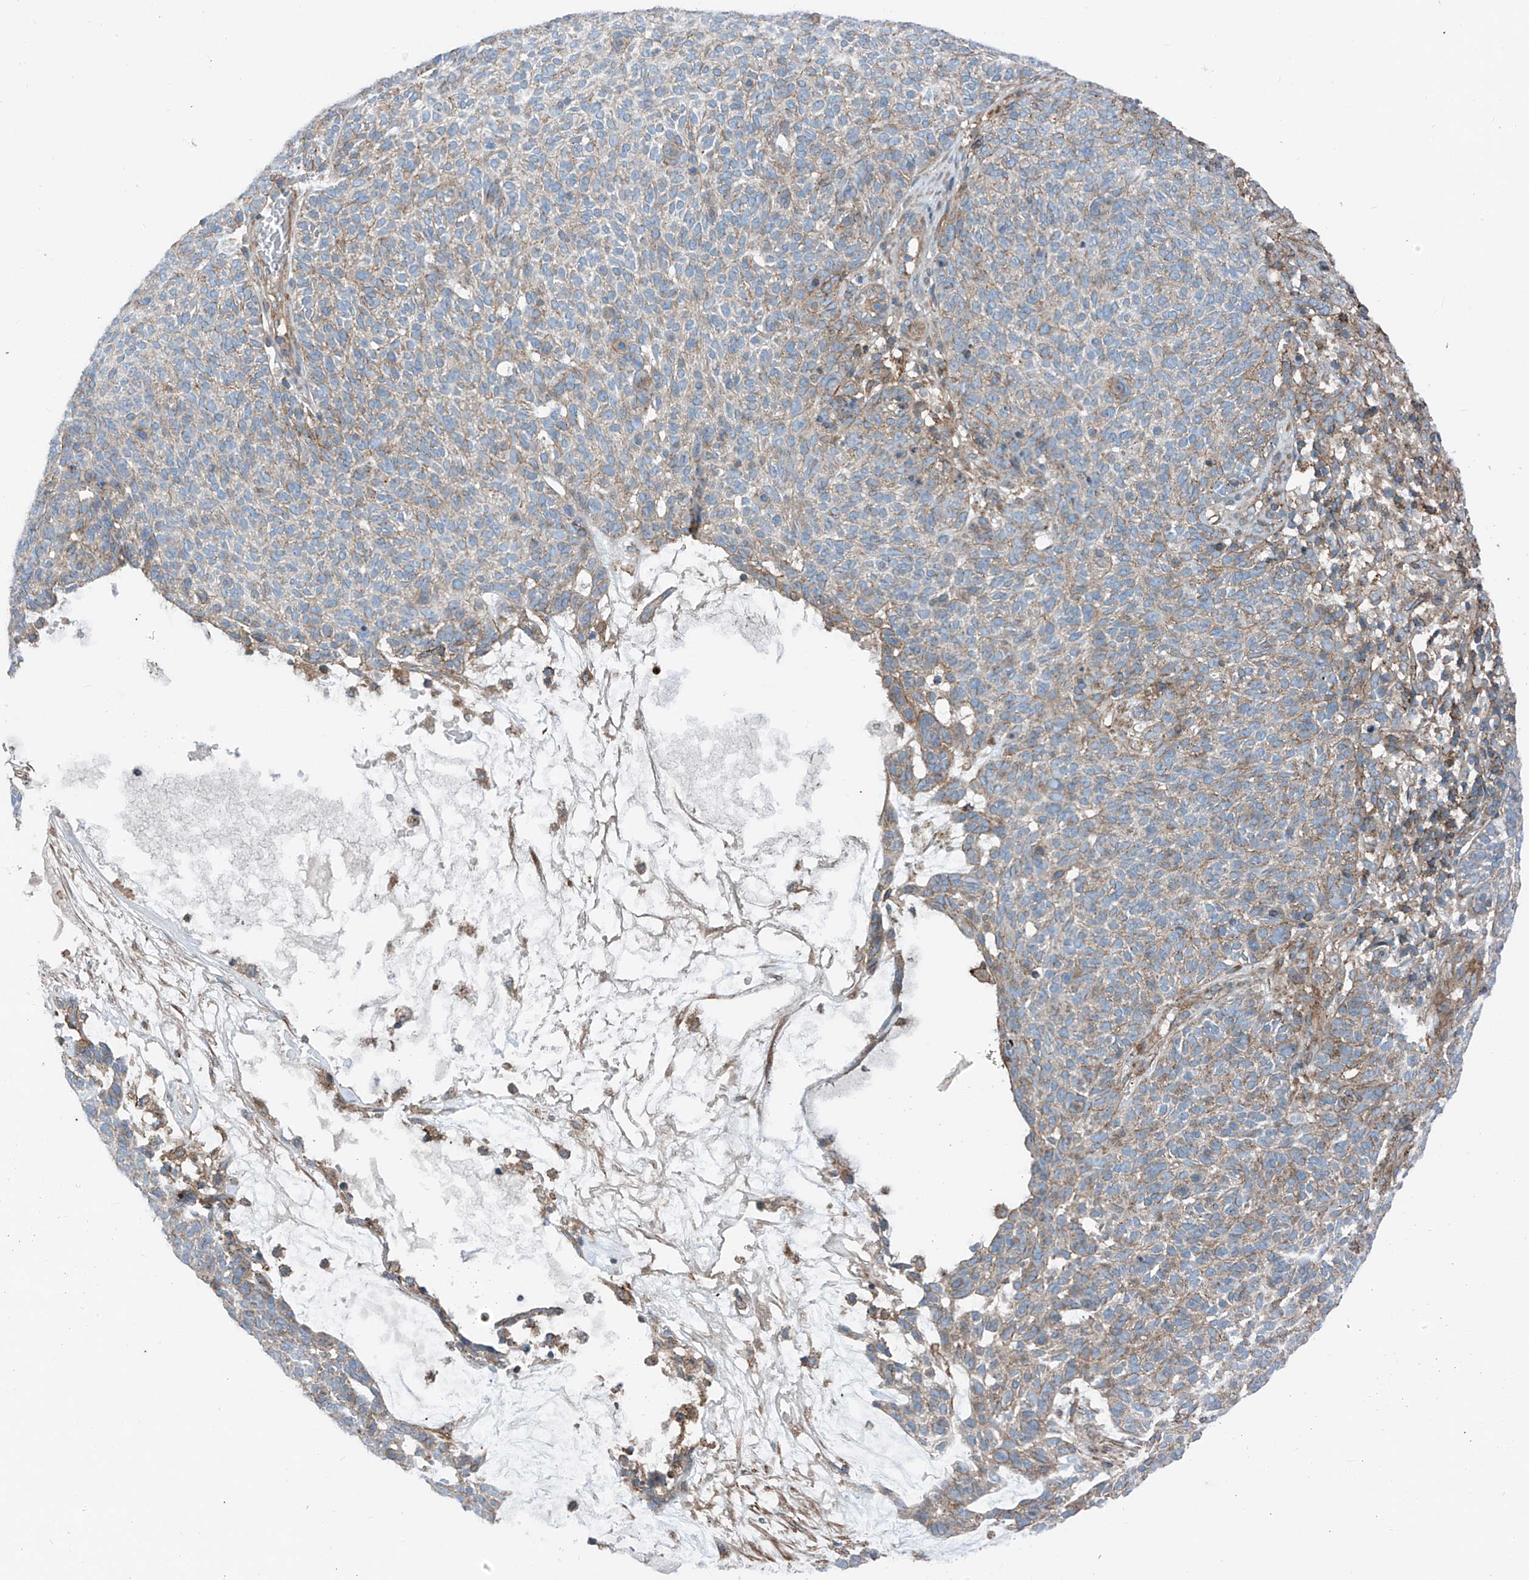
{"staining": {"intensity": "weak", "quantity": "<25%", "location": "cytoplasmic/membranous"}, "tissue": "skin cancer", "cell_type": "Tumor cells", "image_type": "cancer", "snomed": [{"axis": "morphology", "description": "Squamous cell carcinoma, NOS"}, {"axis": "topography", "description": "Skin"}], "caption": "Immunohistochemical staining of skin cancer exhibits no significant staining in tumor cells. (Immunohistochemistry, brightfield microscopy, high magnification).", "gene": "SLC1A5", "patient": {"sex": "female", "age": 90}}